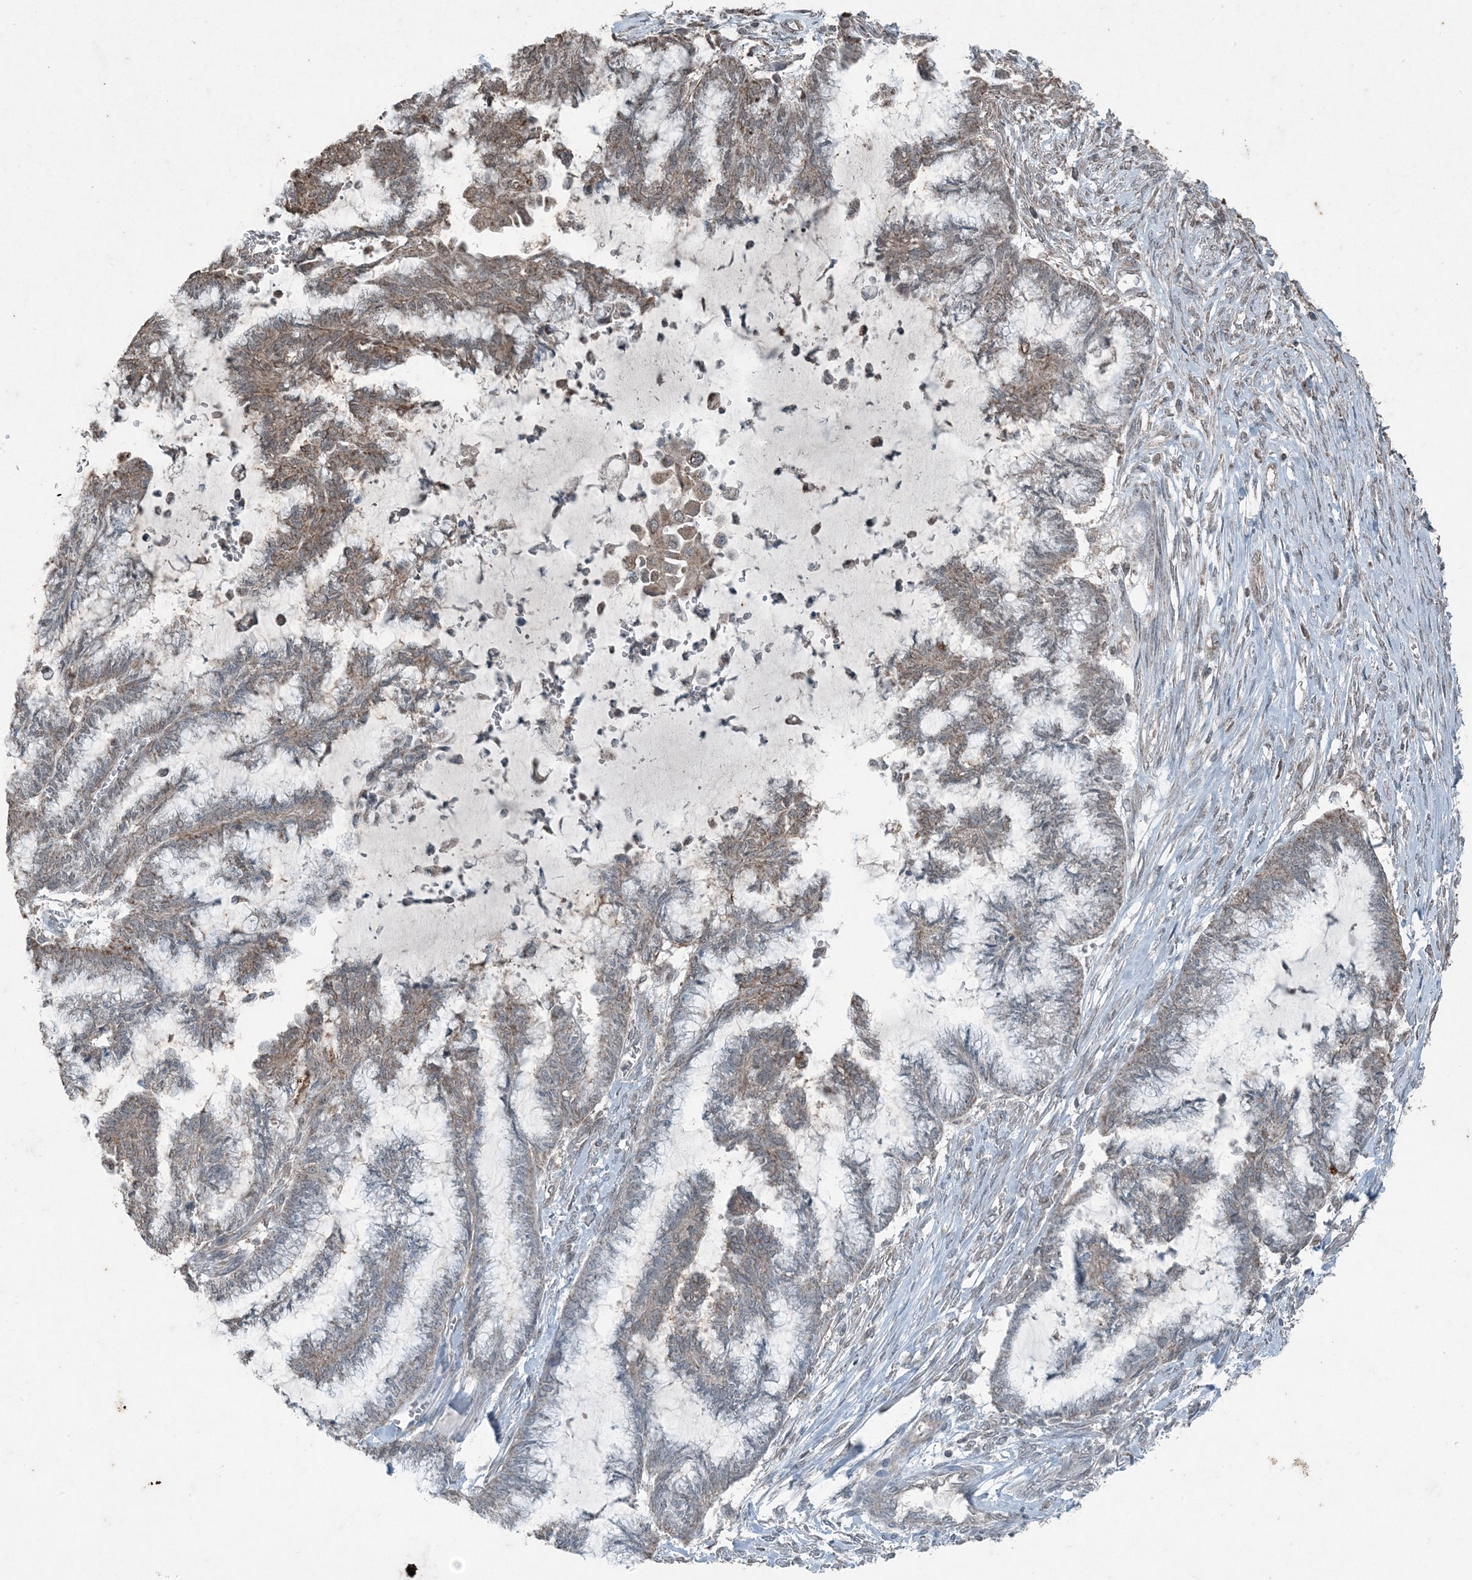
{"staining": {"intensity": "weak", "quantity": "25%-75%", "location": "cytoplasmic/membranous"}, "tissue": "endometrial cancer", "cell_type": "Tumor cells", "image_type": "cancer", "snomed": [{"axis": "morphology", "description": "Adenocarcinoma, NOS"}, {"axis": "topography", "description": "Endometrium"}], "caption": "Protein analysis of endometrial cancer tissue exhibits weak cytoplasmic/membranous expression in about 25%-75% of tumor cells.", "gene": "GNL1", "patient": {"sex": "female", "age": 86}}